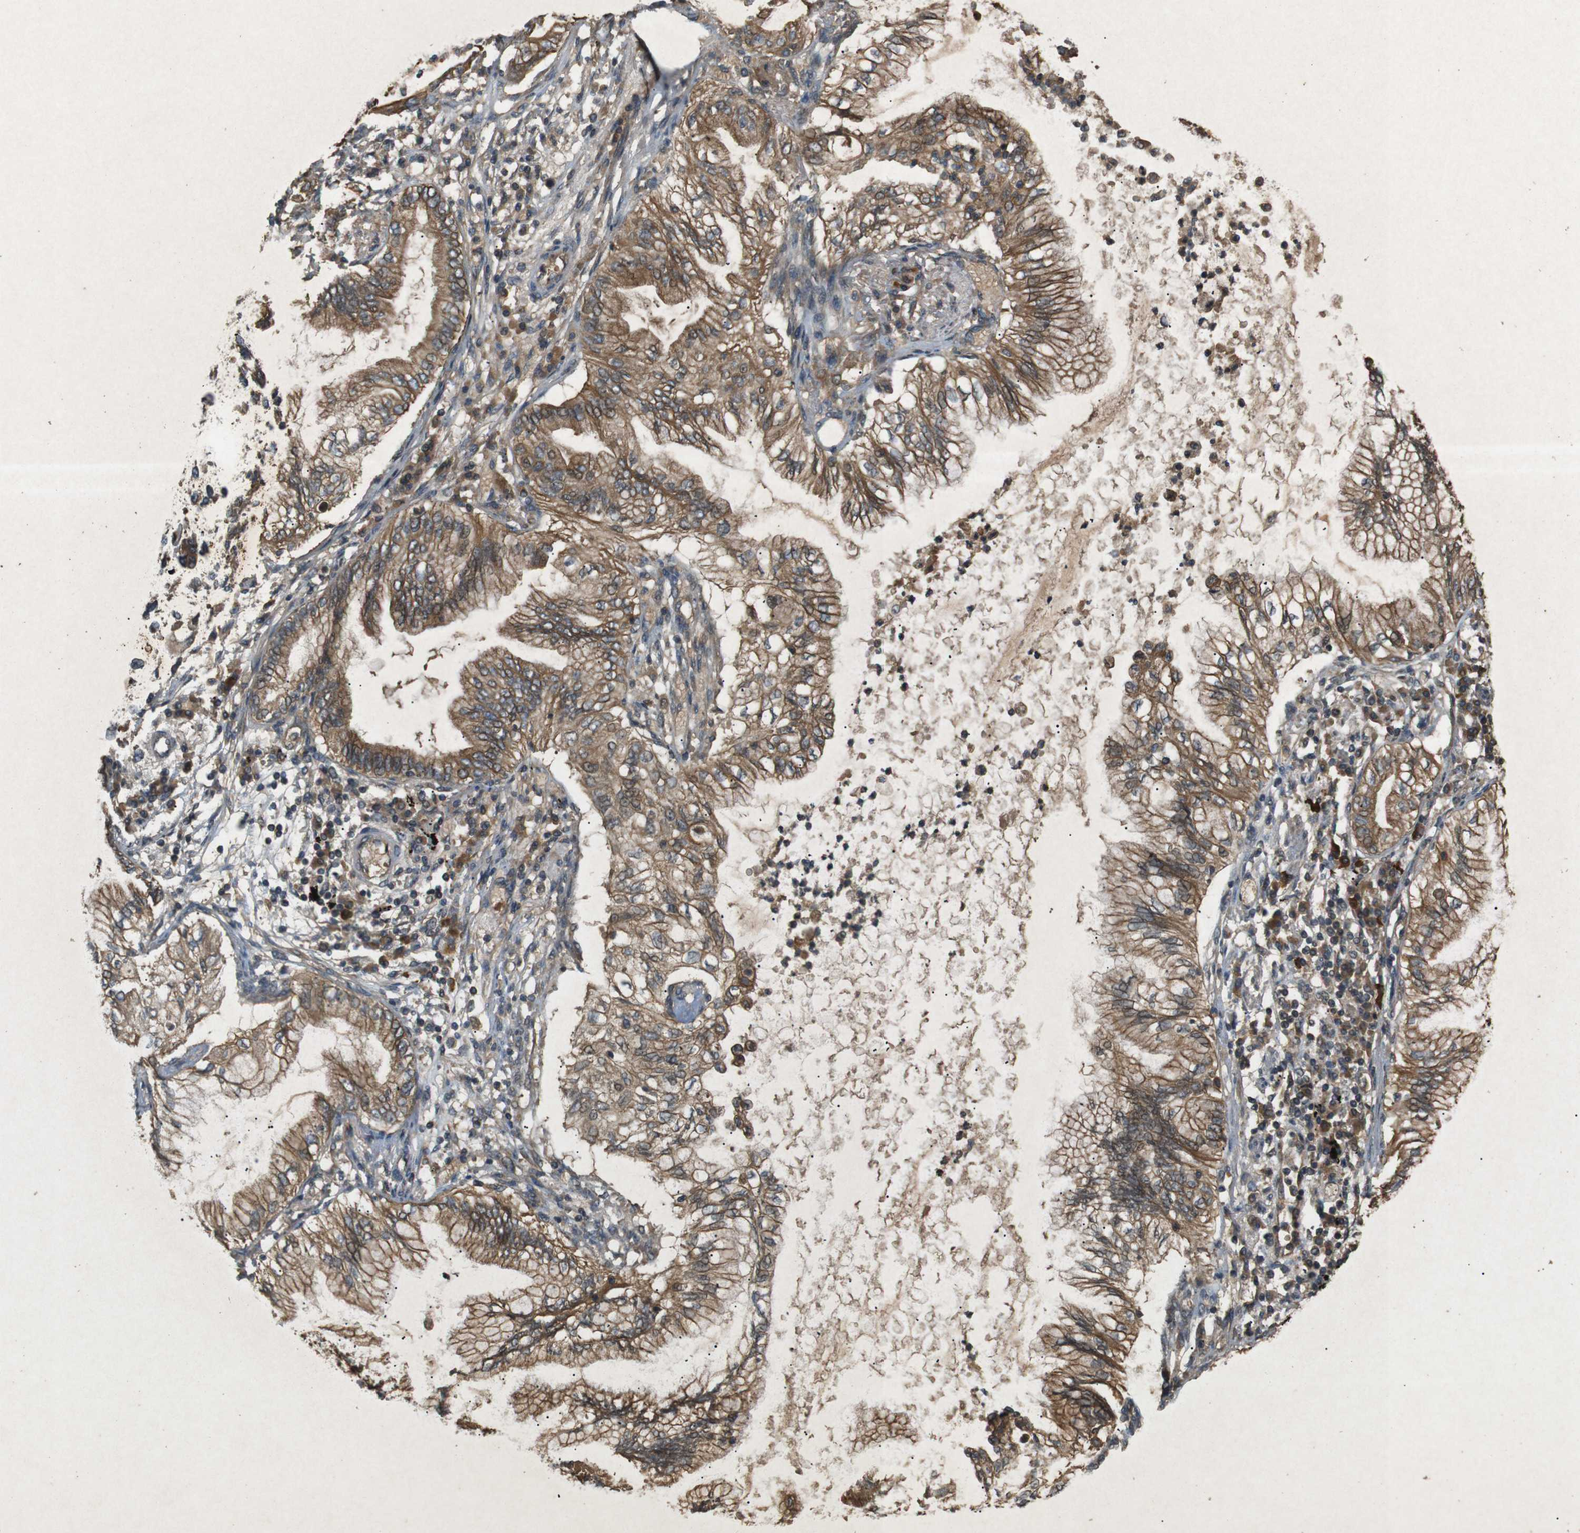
{"staining": {"intensity": "moderate", "quantity": ">75%", "location": "cytoplasmic/membranous"}, "tissue": "lung cancer", "cell_type": "Tumor cells", "image_type": "cancer", "snomed": [{"axis": "morphology", "description": "Normal tissue, NOS"}, {"axis": "morphology", "description": "Adenocarcinoma, NOS"}, {"axis": "topography", "description": "Bronchus"}, {"axis": "topography", "description": "Lung"}], "caption": "Lung cancer was stained to show a protein in brown. There is medium levels of moderate cytoplasmic/membranous expression in approximately >75% of tumor cells. (Stains: DAB (3,3'-diaminobenzidine) in brown, nuclei in blue, Microscopy: brightfield microscopy at high magnification).", "gene": "TAP1", "patient": {"sex": "female", "age": 70}}